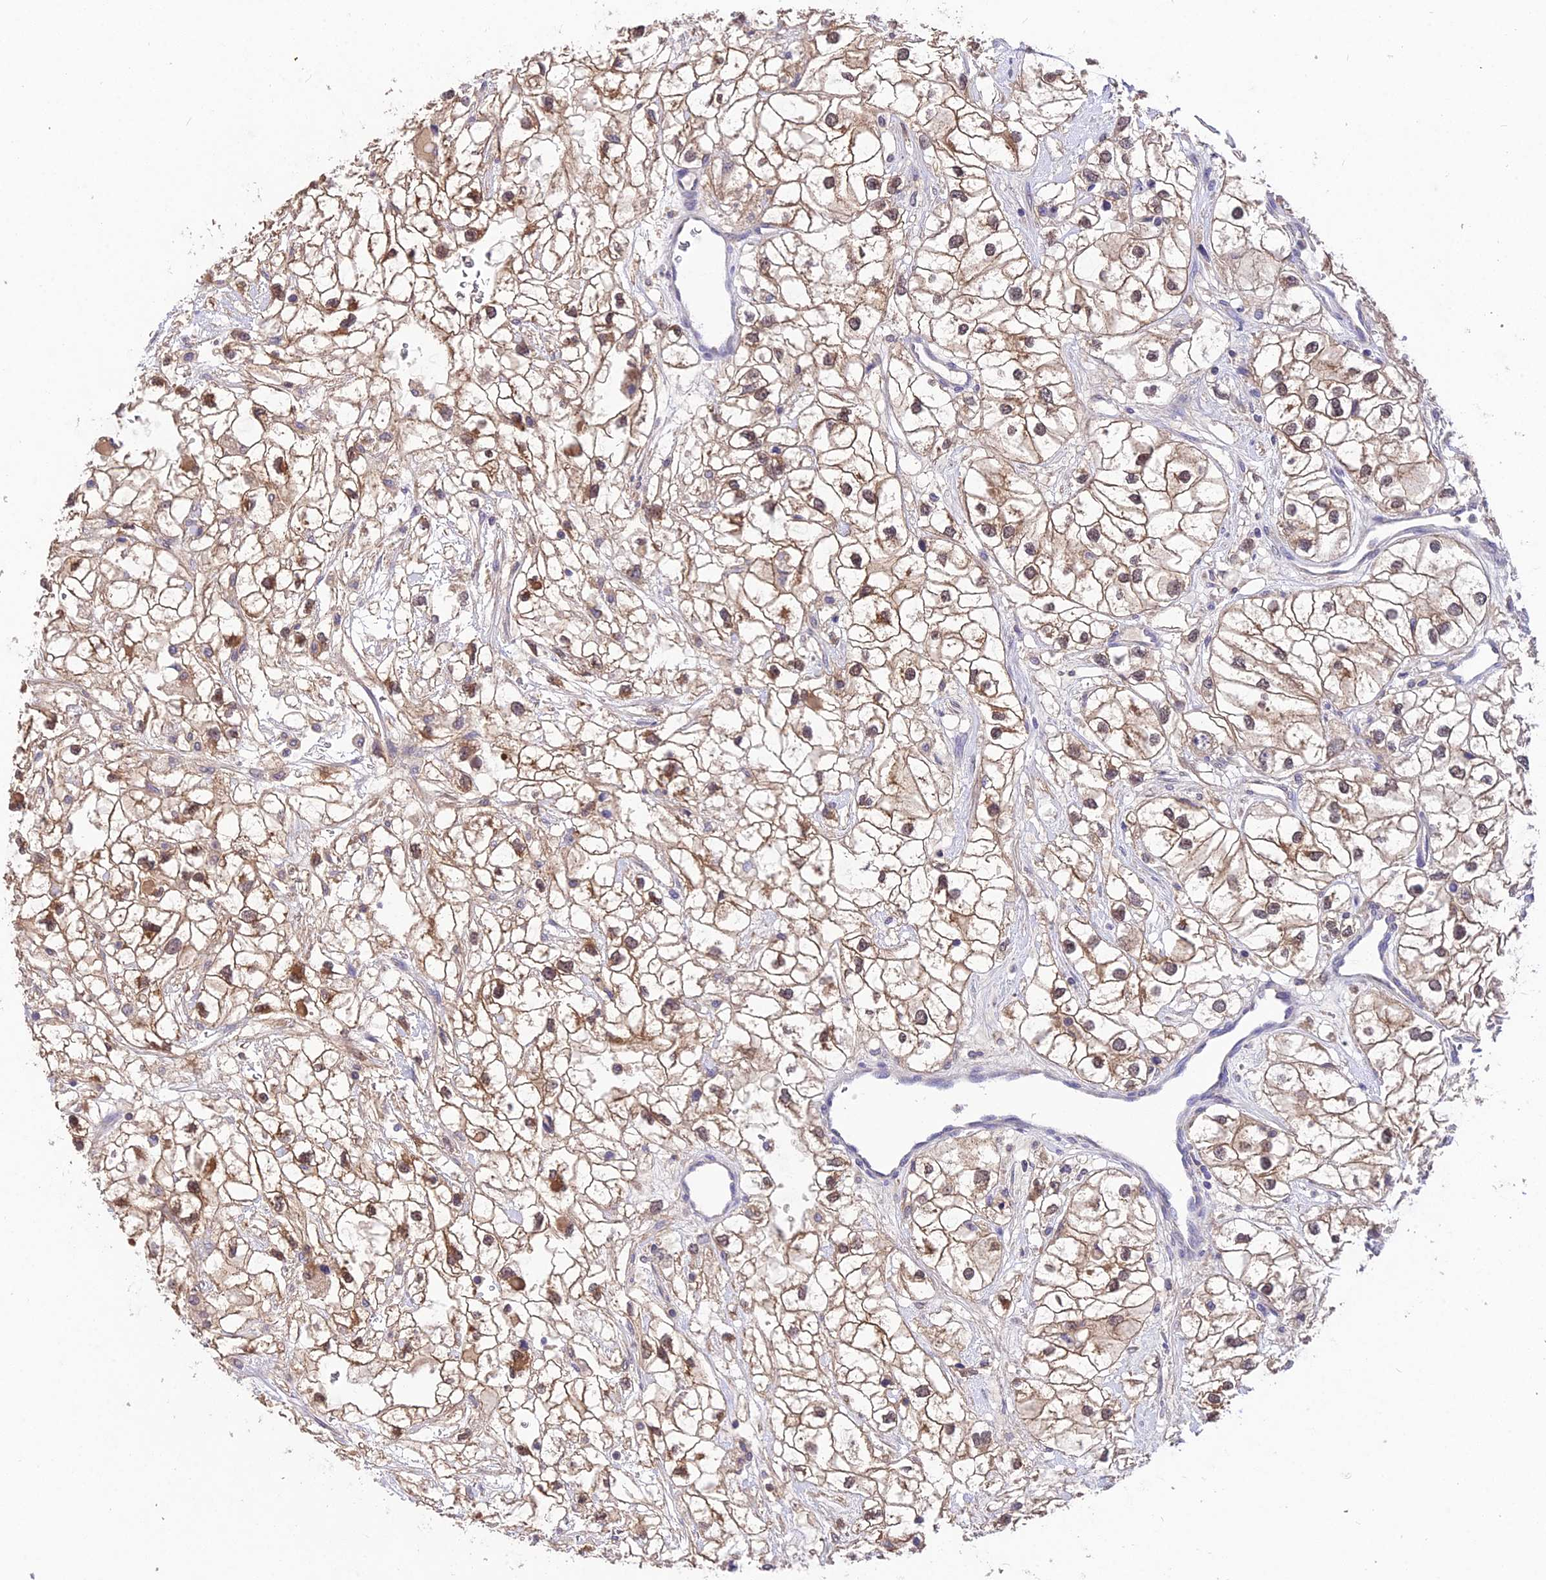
{"staining": {"intensity": "moderate", "quantity": ">75%", "location": "cytoplasmic/membranous,nuclear"}, "tissue": "renal cancer", "cell_type": "Tumor cells", "image_type": "cancer", "snomed": [{"axis": "morphology", "description": "Adenocarcinoma, NOS"}, {"axis": "topography", "description": "Kidney"}], "caption": "An immunohistochemistry (IHC) image of neoplastic tissue is shown. Protein staining in brown highlights moderate cytoplasmic/membranous and nuclear positivity in renal cancer (adenocarcinoma) within tumor cells.", "gene": "PGK1", "patient": {"sex": "male", "age": 59}}